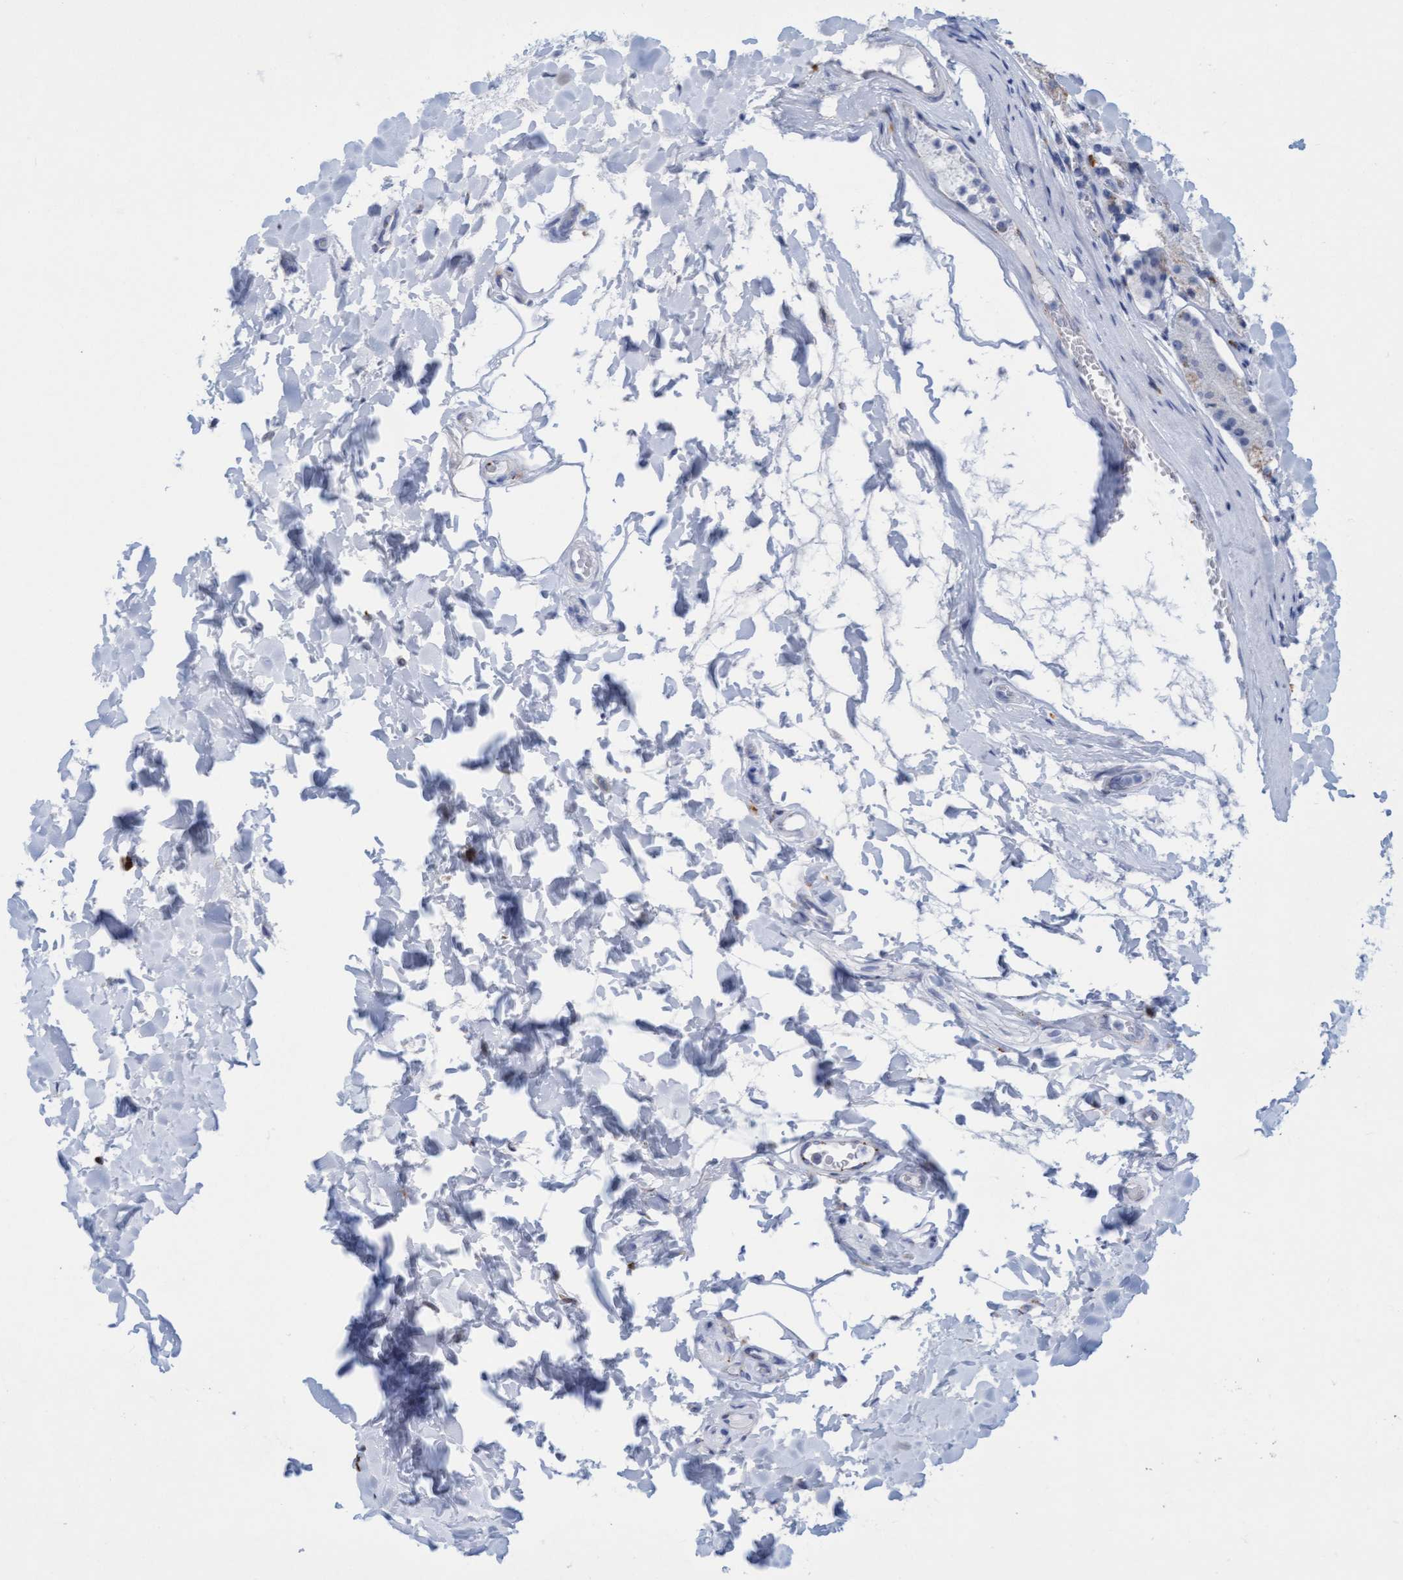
{"staining": {"intensity": "moderate", "quantity": "25%-75%", "location": "cytoplasmic/membranous"}, "tissue": "stomach", "cell_type": "Glandular cells", "image_type": "normal", "snomed": [{"axis": "morphology", "description": "Normal tissue, NOS"}, {"axis": "topography", "description": "Stomach"}, {"axis": "topography", "description": "Stomach, lower"}], "caption": "Immunohistochemistry (DAB (3,3'-diaminobenzidine)) staining of unremarkable human stomach displays moderate cytoplasmic/membranous protein expression in about 25%-75% of glandular cells.", "gene": "SGSH", "patient": {"sex": "female", "age": 56}}